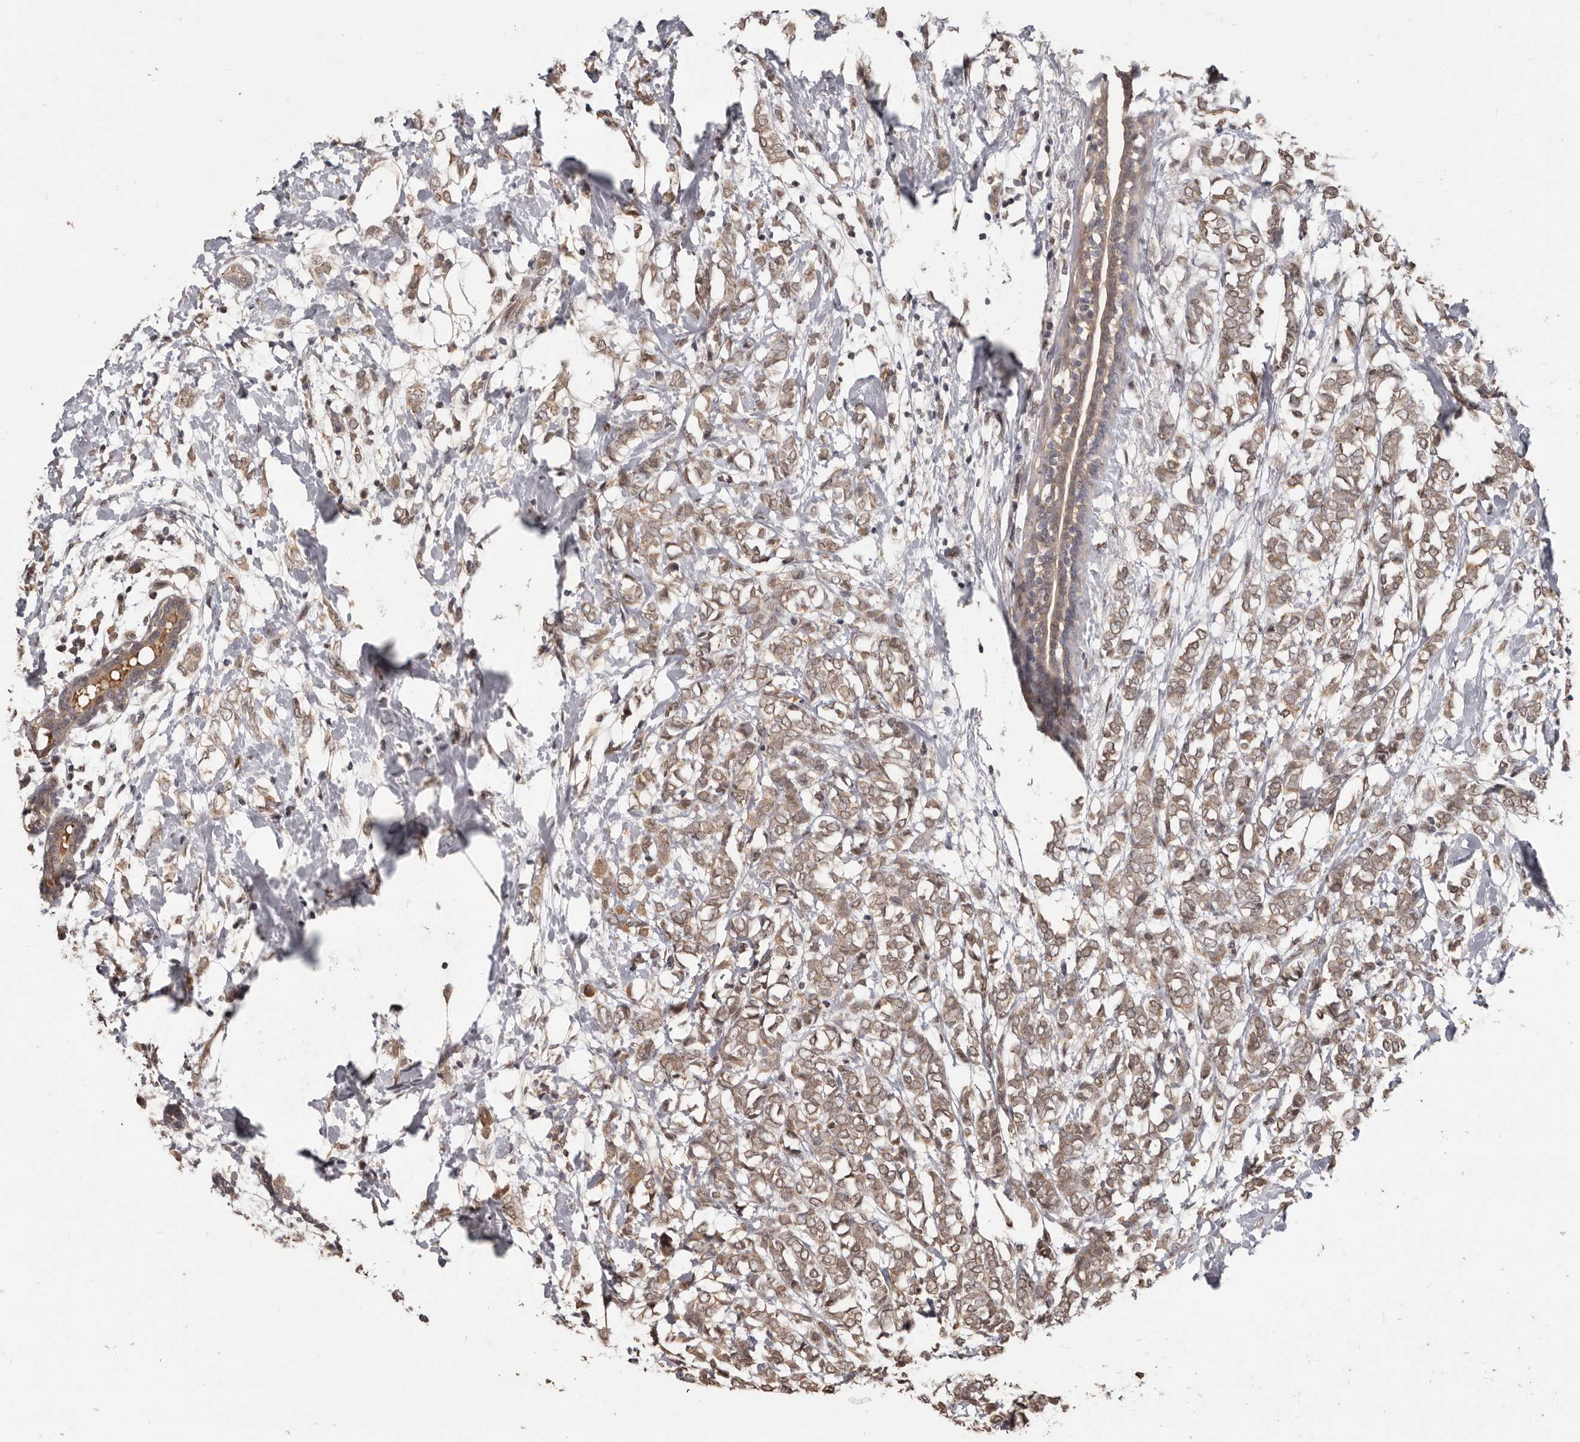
{"staining": {"intensity": "moderate", "quantity": ">75%", "location": "cytoplasmic/membranous,nuclear"}, "tissue": "breast cancer", "cell_type": "Tumor cells", "image_type": "cancer", "snomed": [{"axis": "morphology", "description": "Normal tissue, NOS"}, {"axis": "morphology", "description": "Lobular carcinoma"}, {"axis": "topography", "description": "Breast"}], "caption": "Immunohistochemistry (DAB) staining of human breast cancer (lobular carcinoma) shows moderate cytoplasmic/membranous and nuclear protein staining in approximately >75% of tumor cells. The protein of interest is shown in brown color, while the nuclei are stained blue.", "gene": "ZFP14", "patient": {"sex": "female", "age": 47}}